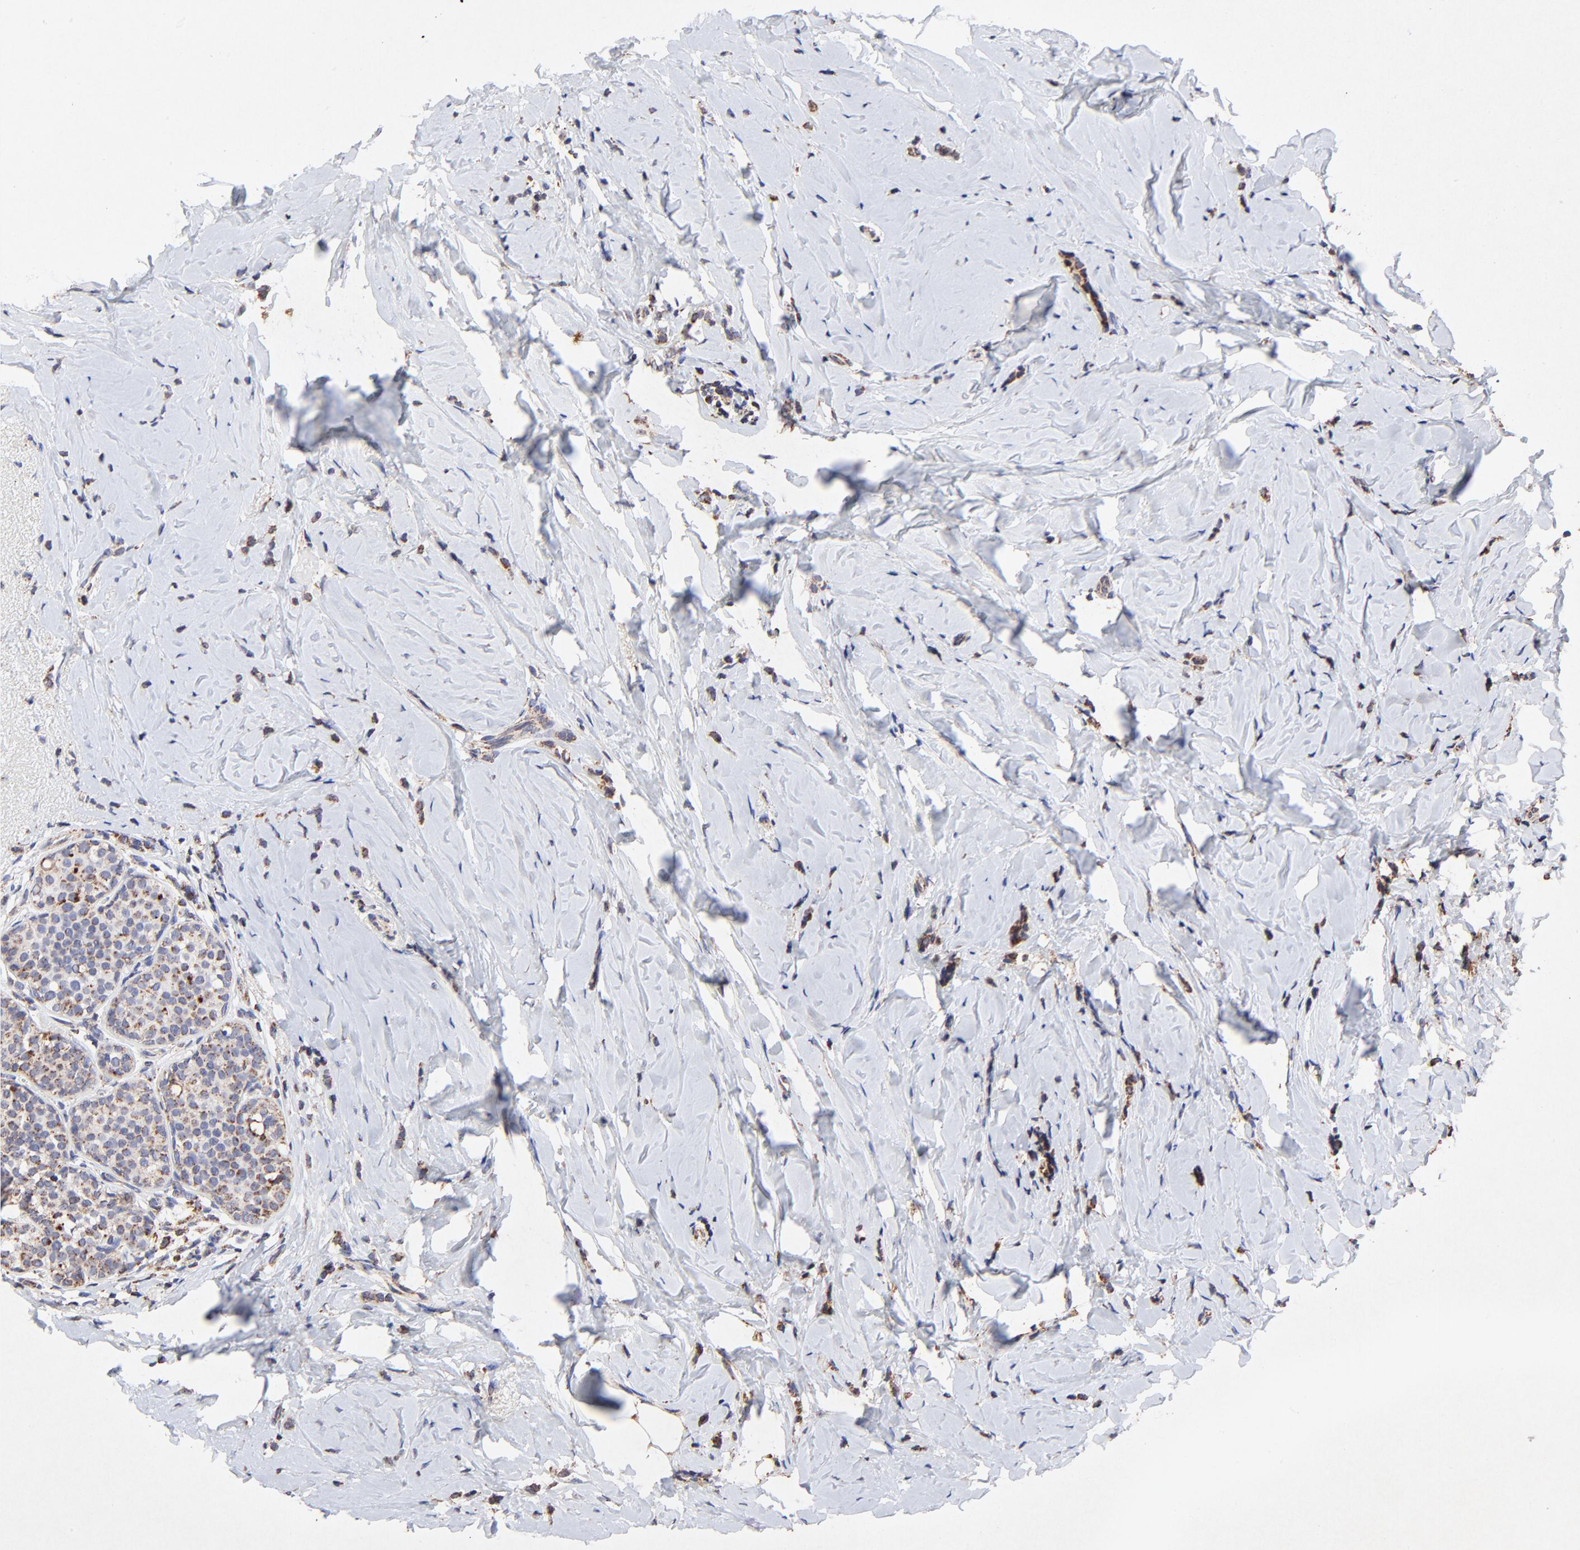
{"staining": {"intensity": "strong", "quantity": ">75%", "location": "cytoplasmic/membranous"}, "tissue": "breast cancer", "cell_type": "Tumor cells", "image_type": "cancer", "snomed": [{"axis": "morphology", "description": "Lobular carcinoma"}, {"axis": "topography", "description": "Breast"}], "caption": "A high-resolution image shows immunohistochemistry staining of breast cancer, which displays strong cytoplasmic/membranous expression in about >75% of tumor cells. (IHC, brightfield microscopy, high magnification).", "gene": "SSBP1", "patient": {"sex": "female", "age": 64}}